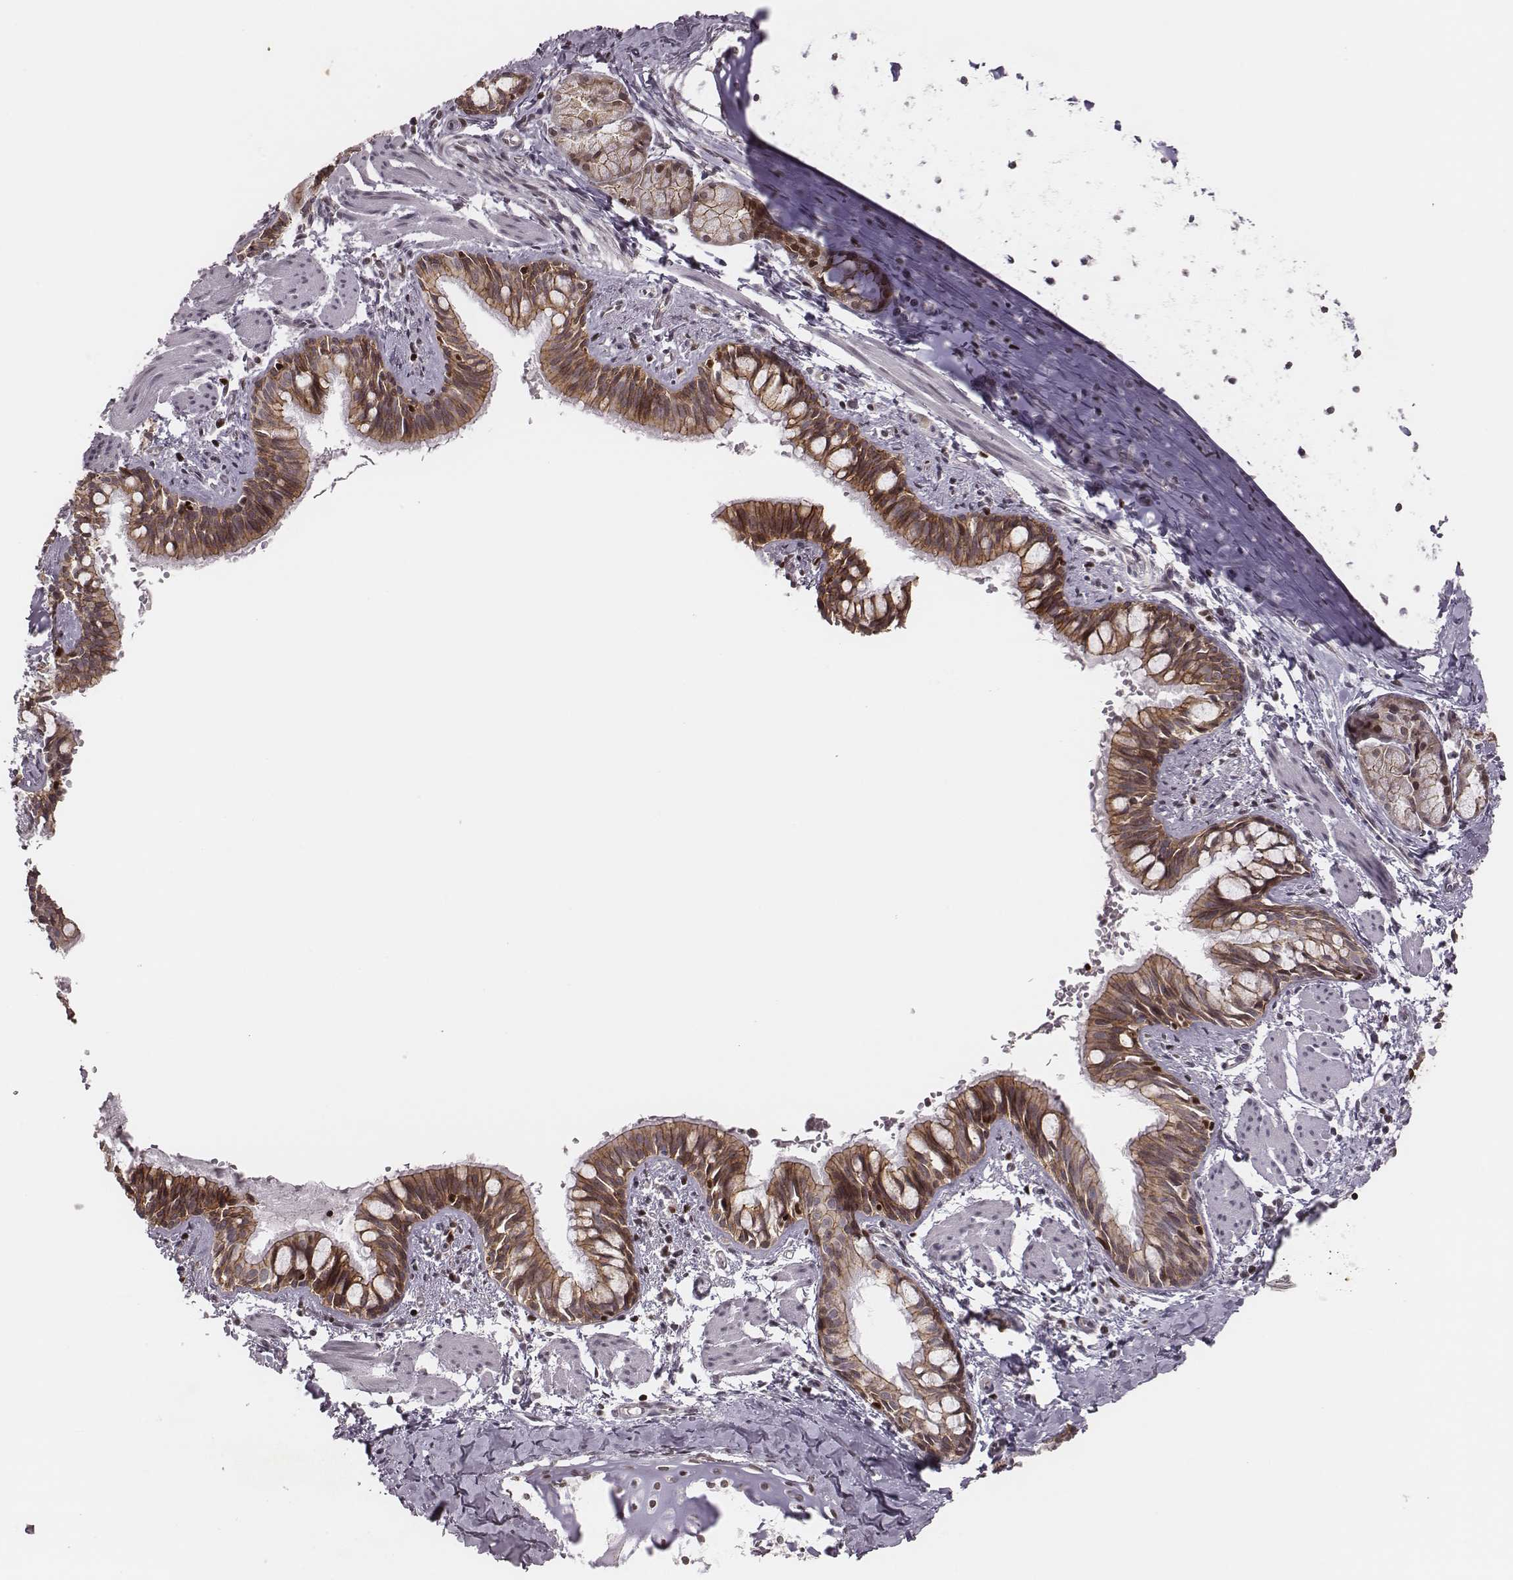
{"staining": {"intensity": "strong", "quantity": ">75%", "location": "cytoplasmic/membranous,nuclear"}, "tissue": "bronchus", "cell_type": "Respiratory epithelial cells", "image_type": "normal", "snomed": [{"axis": "morphology", "description": "Normal tissue, NOS"}, {"axis": "topography", "description": "Bronchus"}], "caption": "About >75% of respiratory epithelial cells in normal human bronchus display strong cytoplasmic/membranous,nuclear protein staining as visualized by brown immunohistochemical staining.", "gene": "WDR59", "patient": {"sex": "male", "age": 1}}